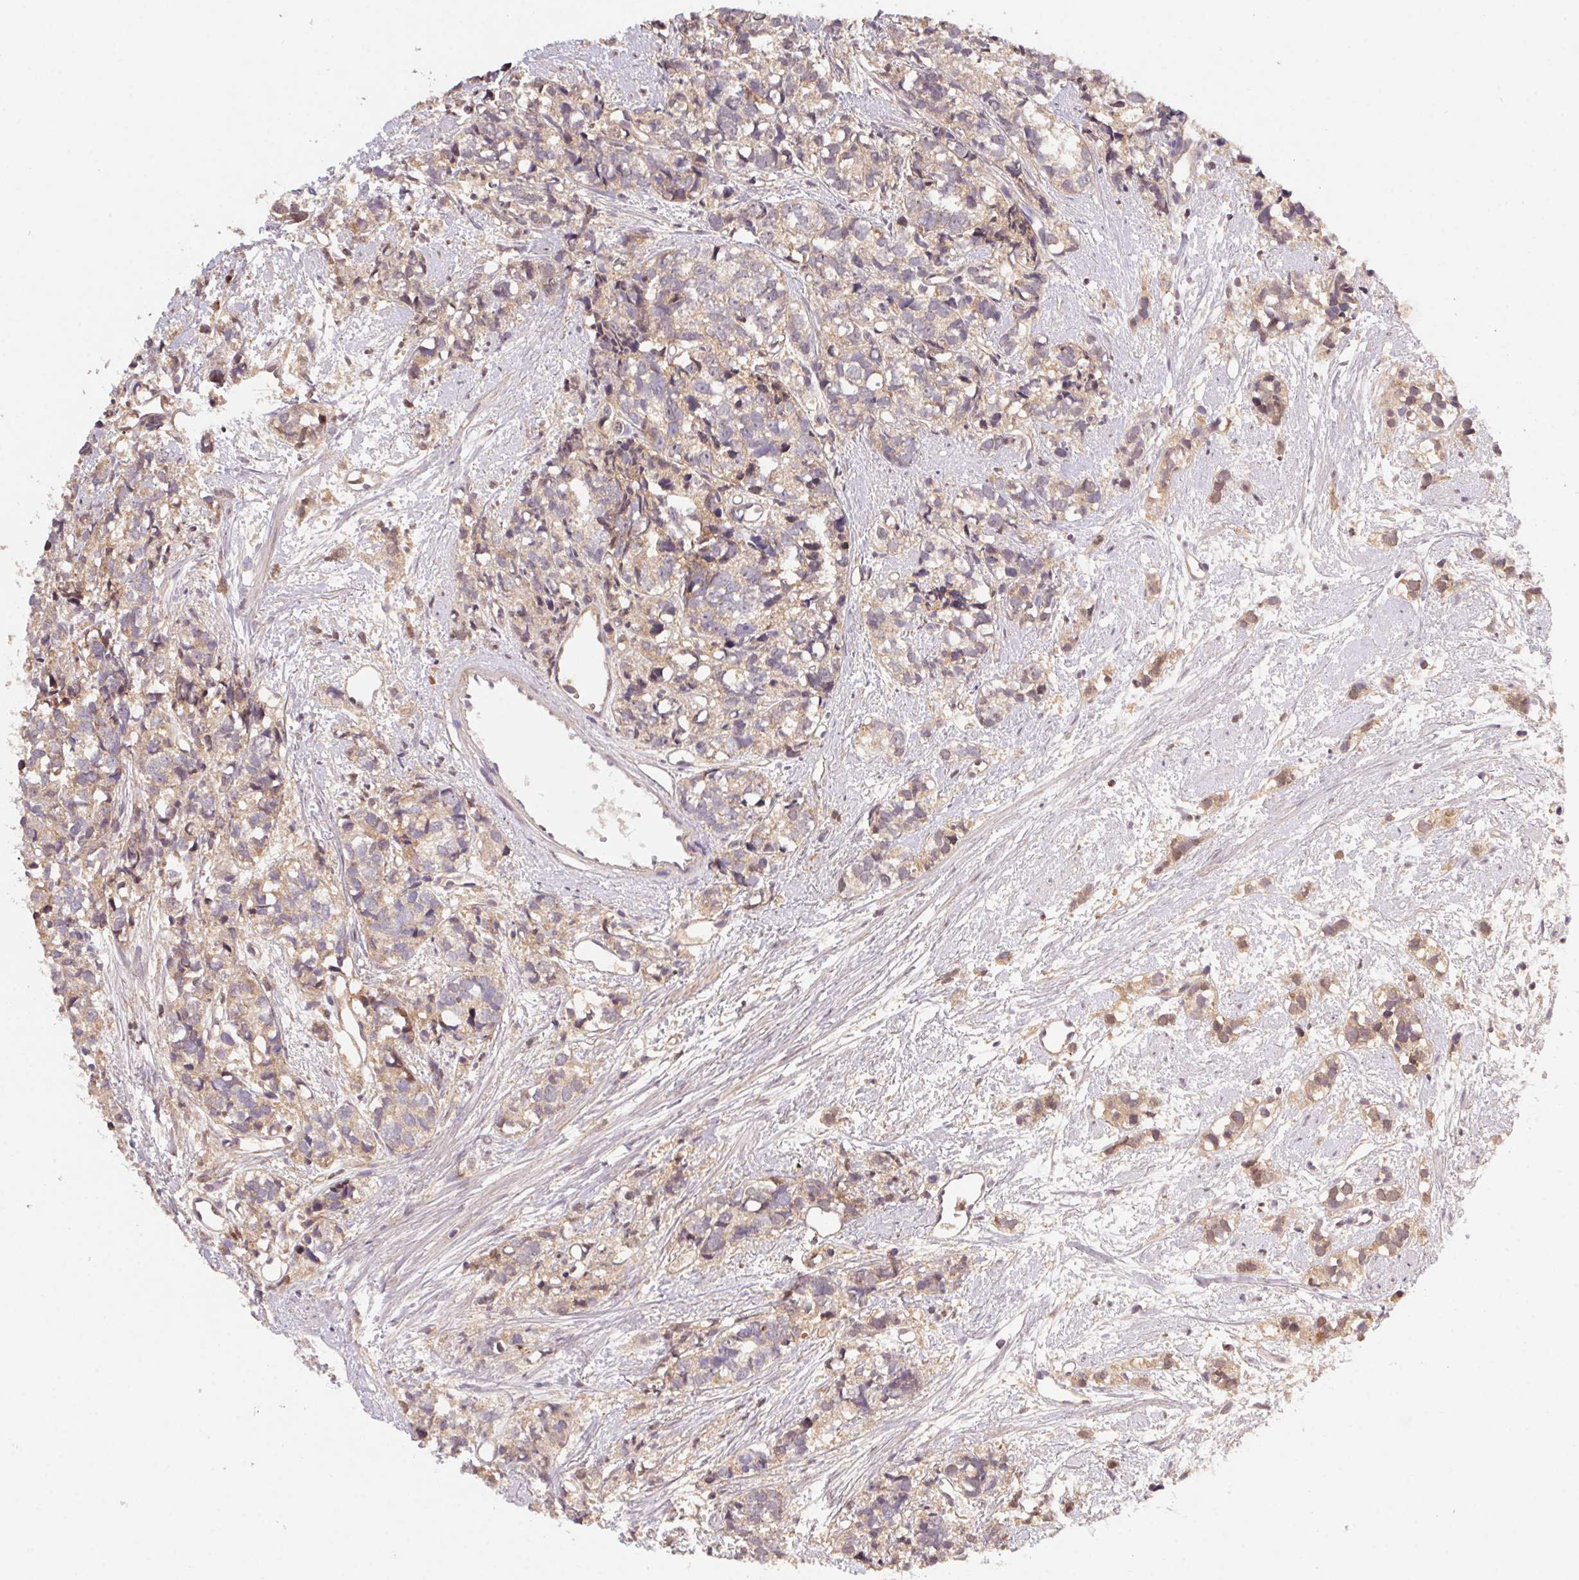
{"staining": {"intensity": "weak", "quantity": ">75%", "location": "cytoplasmic/membranous"}, "tissue": "prostate cancer", "cell_type": "Tumor cells", "image_type": "cancer", "snomed": [{"axis": "morphology", "description": "Adenocarcinoma, High grade"}, {"axis": "topography", "description": "Prostate"}], "caption": "An image showing weak cytoplasmic/membranous staining in about >75% of tumor cells in adenocarcinoma (high-grade) (prostate), as visualized by brown immunohistochemical staining.", "gene": "SLC52A2", "patient": {"sex": "male", "age": 77}}